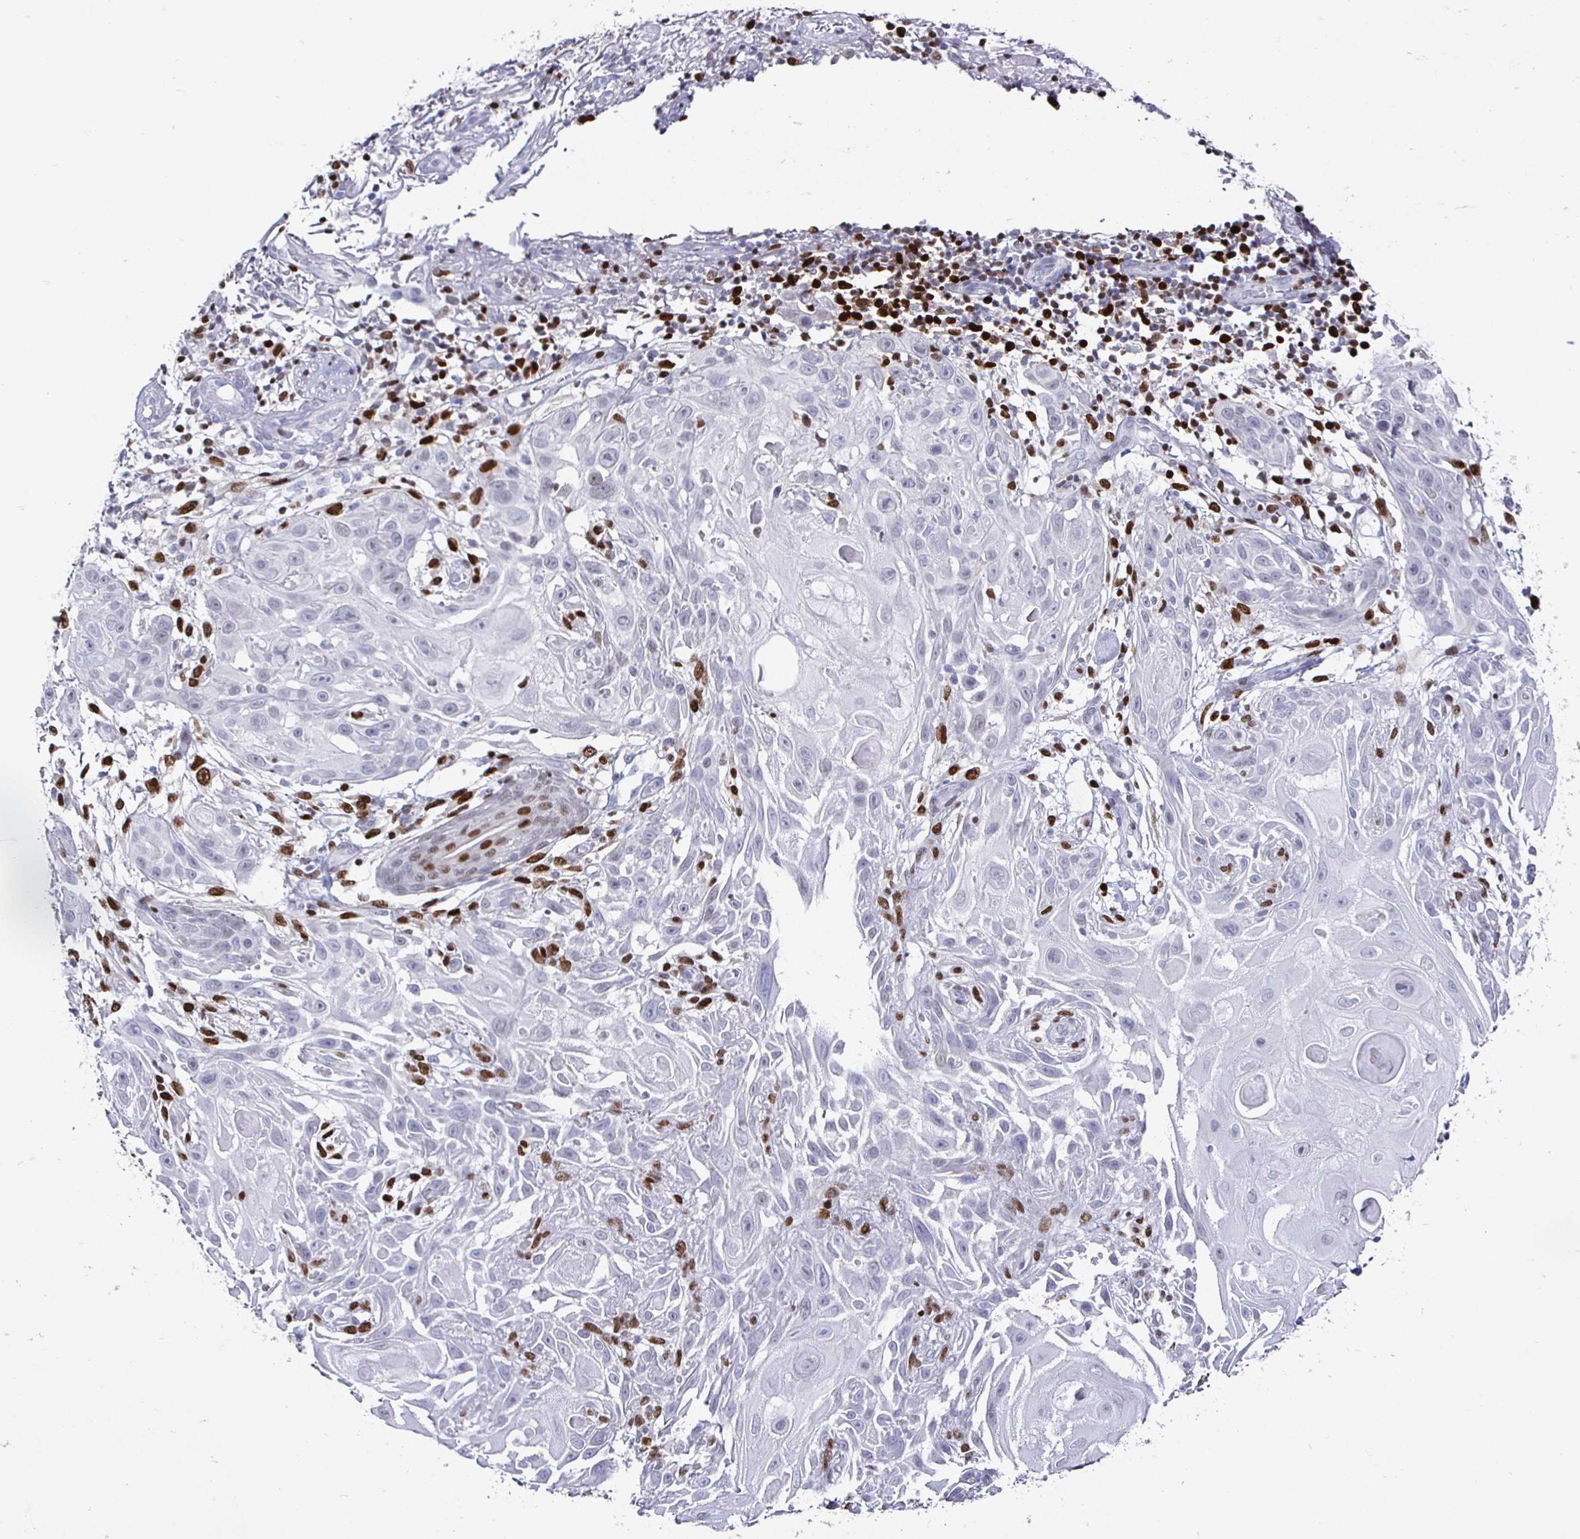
{"staining": {"intensity": "negative", "quantity": "none", "location": "none"}, "tissue": "skin cancer", "cell_type": "Tumor cells", "image_type": "cancer", "snomed": [{"axis": "morphology", "description": "Squamous cell carcinoma, NOS"}, {"axis": "topography", "description": "Skin"}], "caption": "DAB immunohistochemical staining of skin cancer (squamous cell carcinoma) shows no significant staining in tumor cells.", "gene": "RUNX2", "patient": {"sex": "female", "age": 91}}